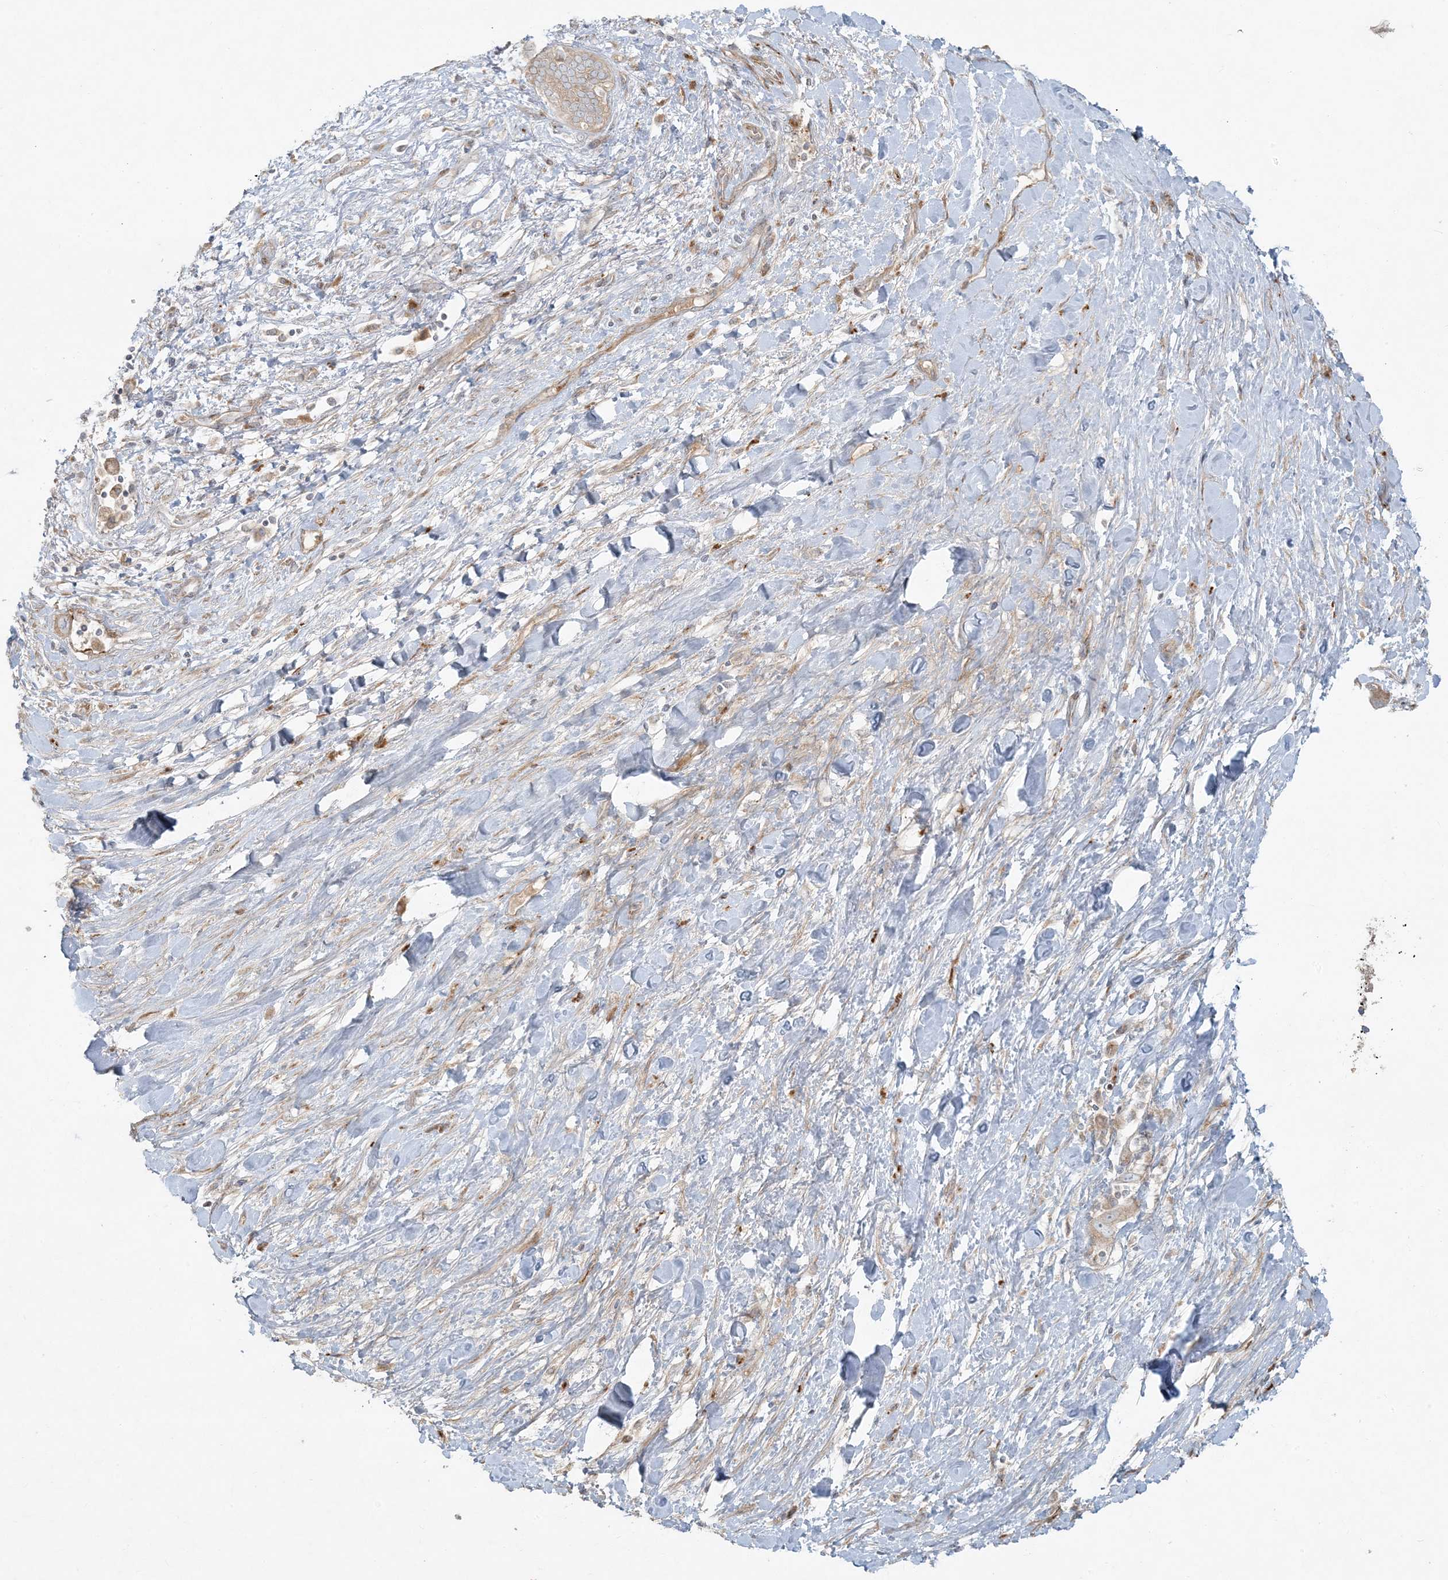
{"staining": {"intensity": "weak", "quantity": "25%-75%", "location": "cytoplasmic/membranous"}, "tissue": "liver cancer", "cell_type": "Tumor cells", "image_type": "cancer", "snomed": [{"axis": "morphology", "description": "Cholangiocarcinoma"}, {"axis": "topography", "description": "Liver"}], "caption": "IHC of human liver cholangiocarcinoma displays low levels of weak cytoplasmic/membranous positivity in approximately 25%-75% of tumor cells.", "gene": "ZNF263", "patient": {"sex": "female", "age": 52}}